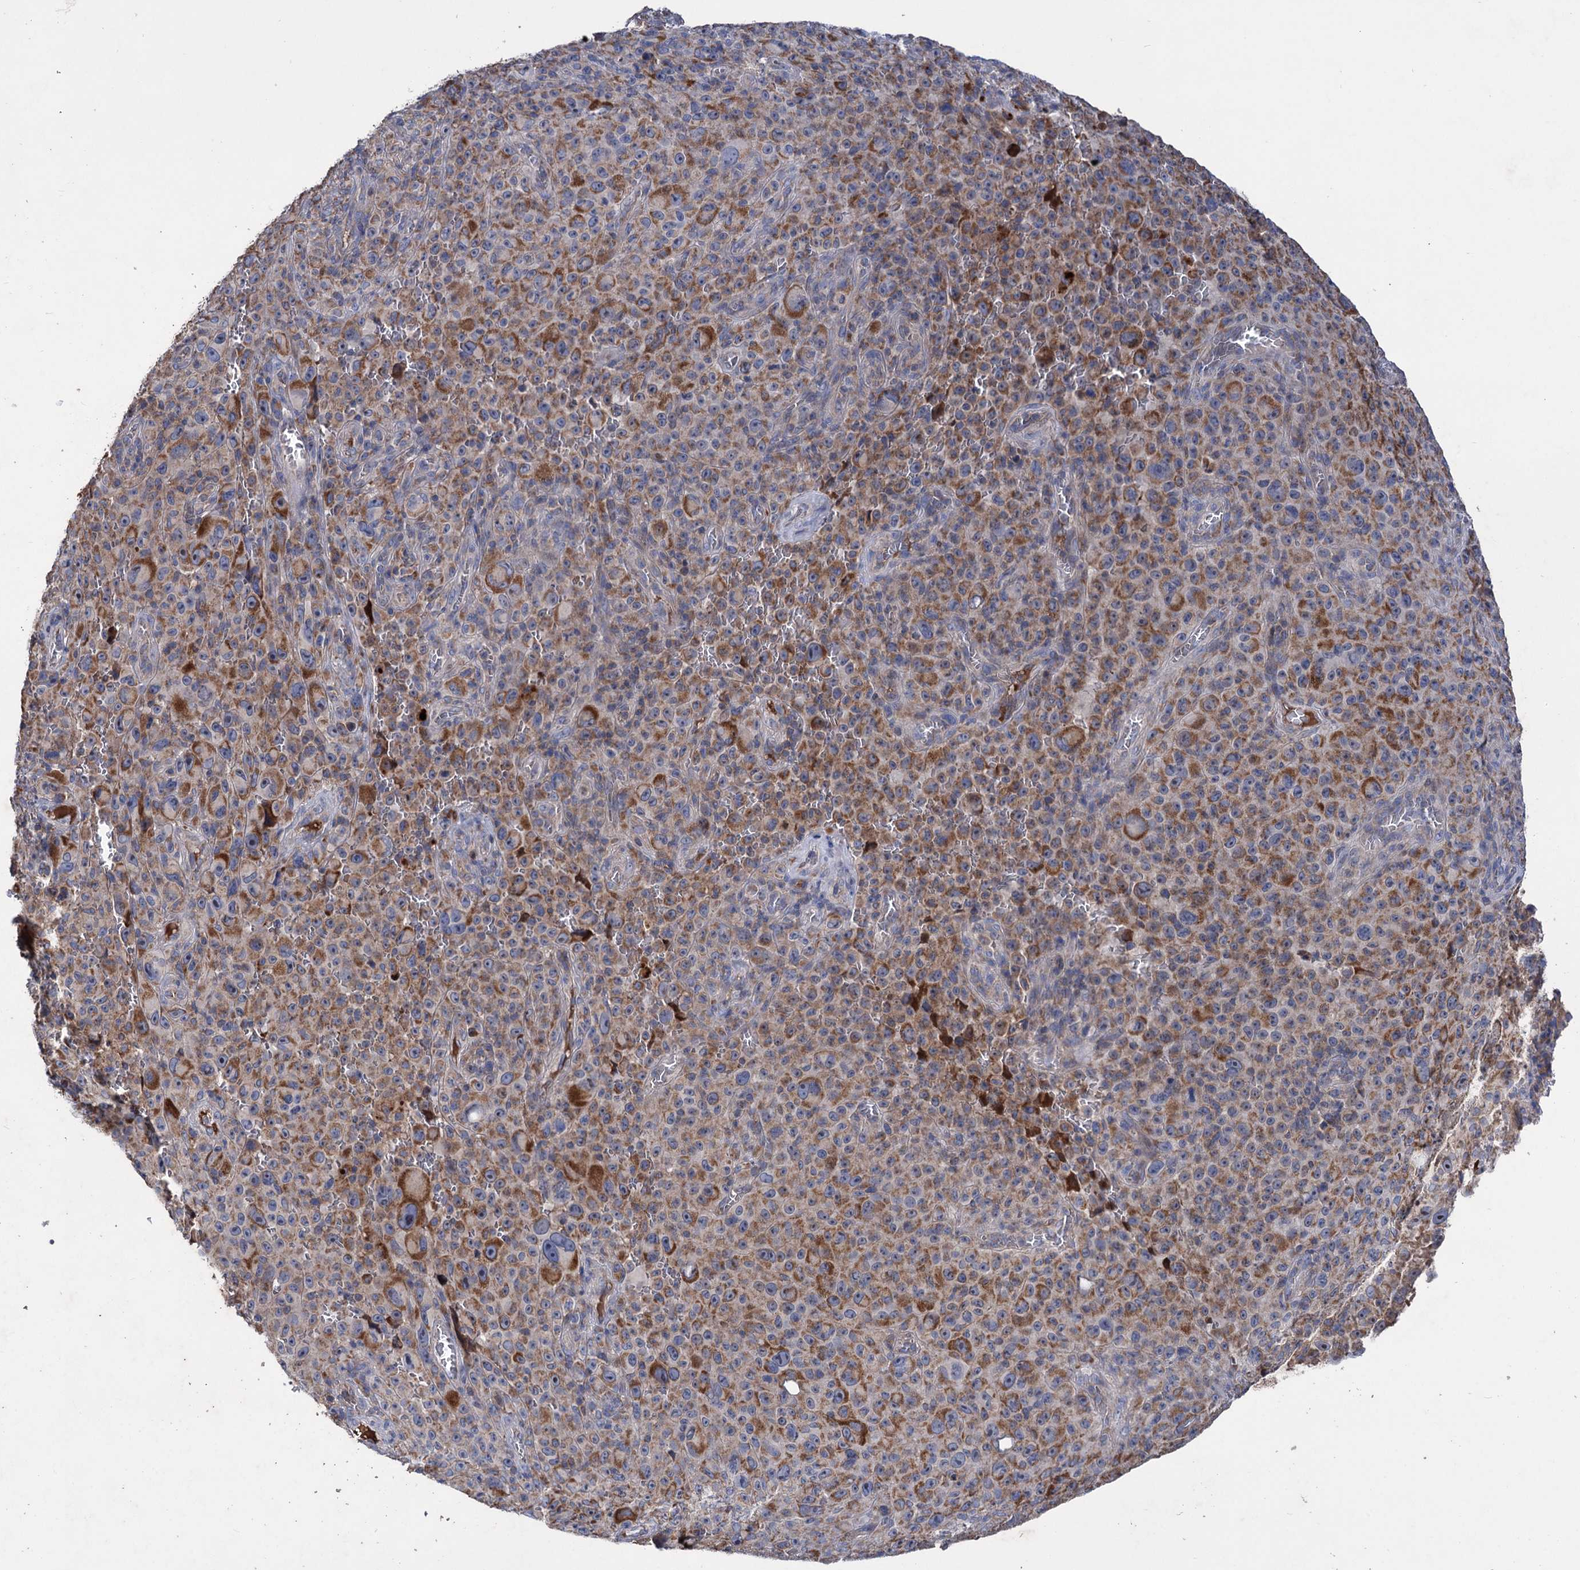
{"staining": {"intensity": "moderate", "quantity": ">75%", "location": "cytoplasmic/membranous"}, "tissue": "melanoma", "cell_type": "Tumor cells", "image_type": "cancer", "snomed": [{"axis": "morphology", "description": "Malignant melanoma, NOS"}, {"axis": "topography", "description": "Skin"}], "caption": "Melanoma was stained to show a protein in brown. There is medium levels of moderate cytoplasmic/membranous staining in approximately >75% of tumor cells. The protein is shown in brown color, while the nuclei are stained blue.", "gene": "CLPB", "patient": {"sex": "female", "age": 82}}